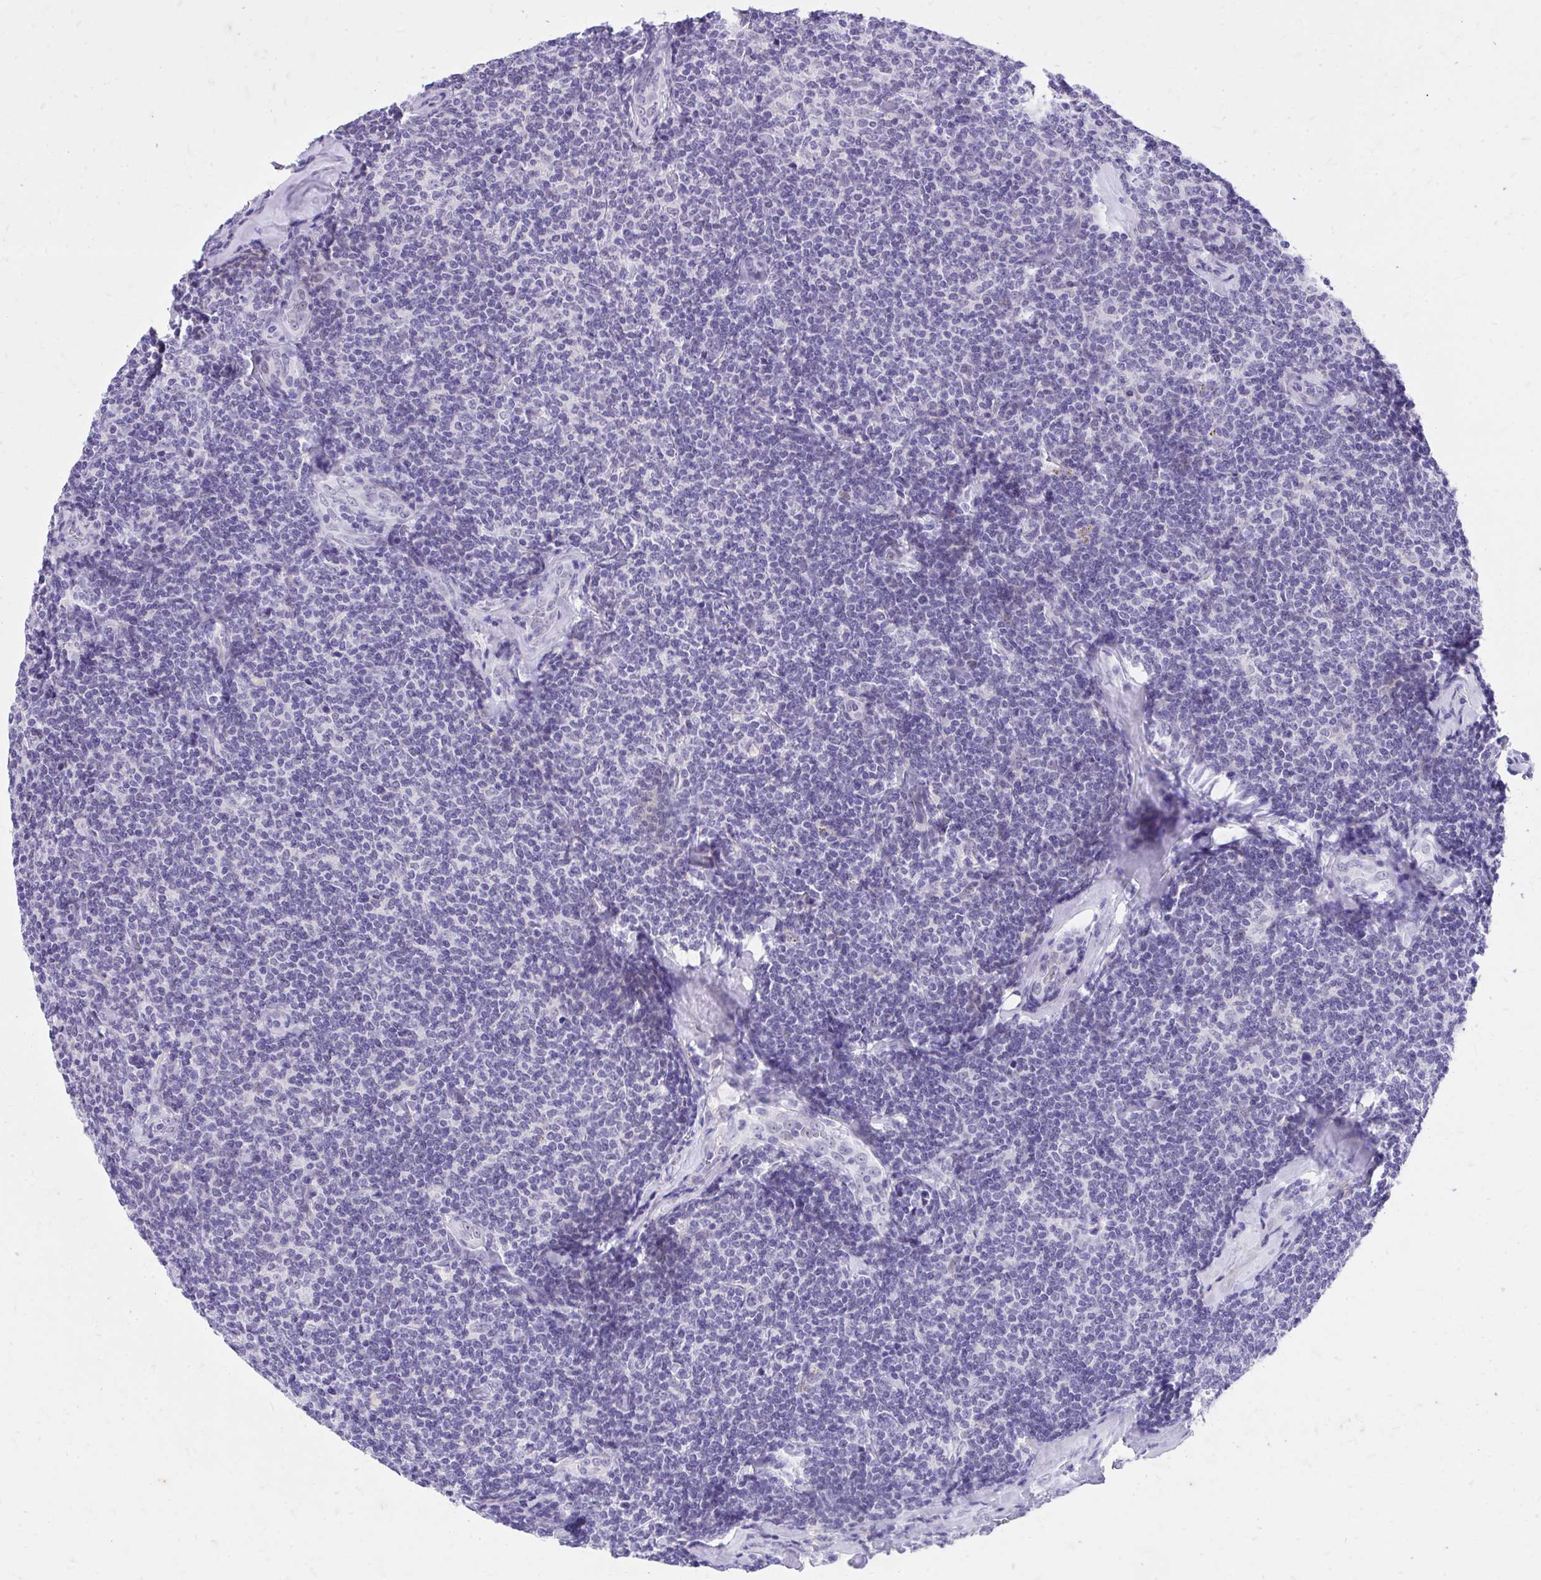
{"staining": {"intensity": "negative", "quantity": "none", "location": "none"}, "tissue": "lymphoma", "cell_type": "Tumor cells", "image_type": "cancer", "snomed": [{"axis": "morphology", "description": "Malignant lymphoma, non-Hodgkin's type, Low grade"}, {"axis": "topography", "description": "Lymph node"}], "caption": "High magnification brightfield microscopy of malignant lymphoma, non-Hodgkin's type (low-grade) stained with DAB (3,3'-diaminobenzidine) (brown) and counterstained with hematoxylin (blue): tumor cells show no significant staining.", "gene": "KLK1", "patient": {"sex": "female", "age": 56}}